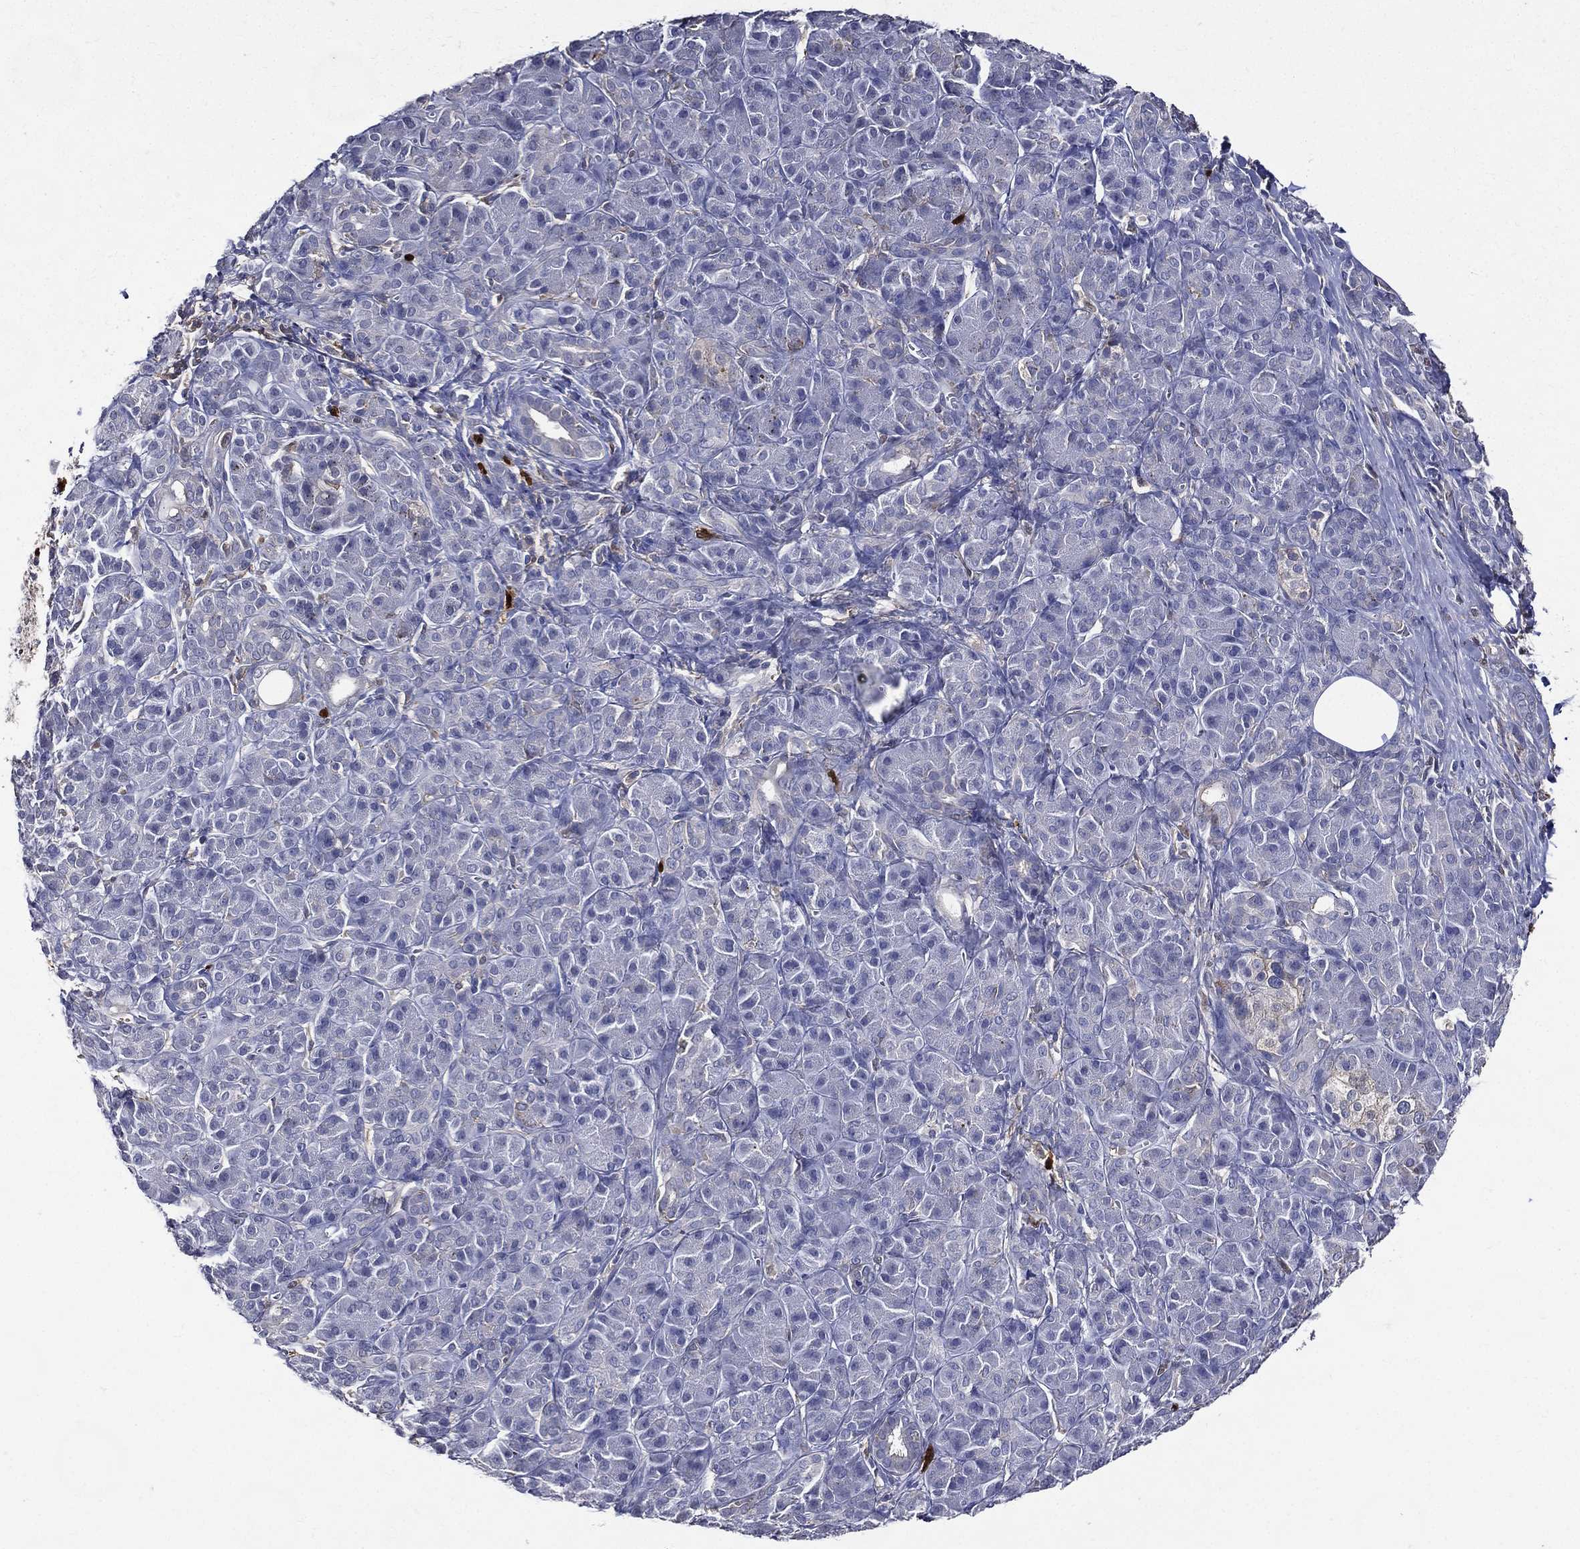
{"staining": {"intensity": "negative", "quantity": "none", "location": "none"}, "tissue": "pancreatic cancer", "cell_type": "Tumor cells", "image_type": "cancer", "snomed": [{"axis": "morphology", "description": "Adenocarcinoma, NOS"}, {"axis": "topography", "description": "Pancreas"}], "caption": "Adenocarcinoma (pancreatic) stained for a protein using immunohistochemistry demonstrates no positivity tumor cells.", "gene": "GPR171", "patient": {"sex": "male", "age": 61}}